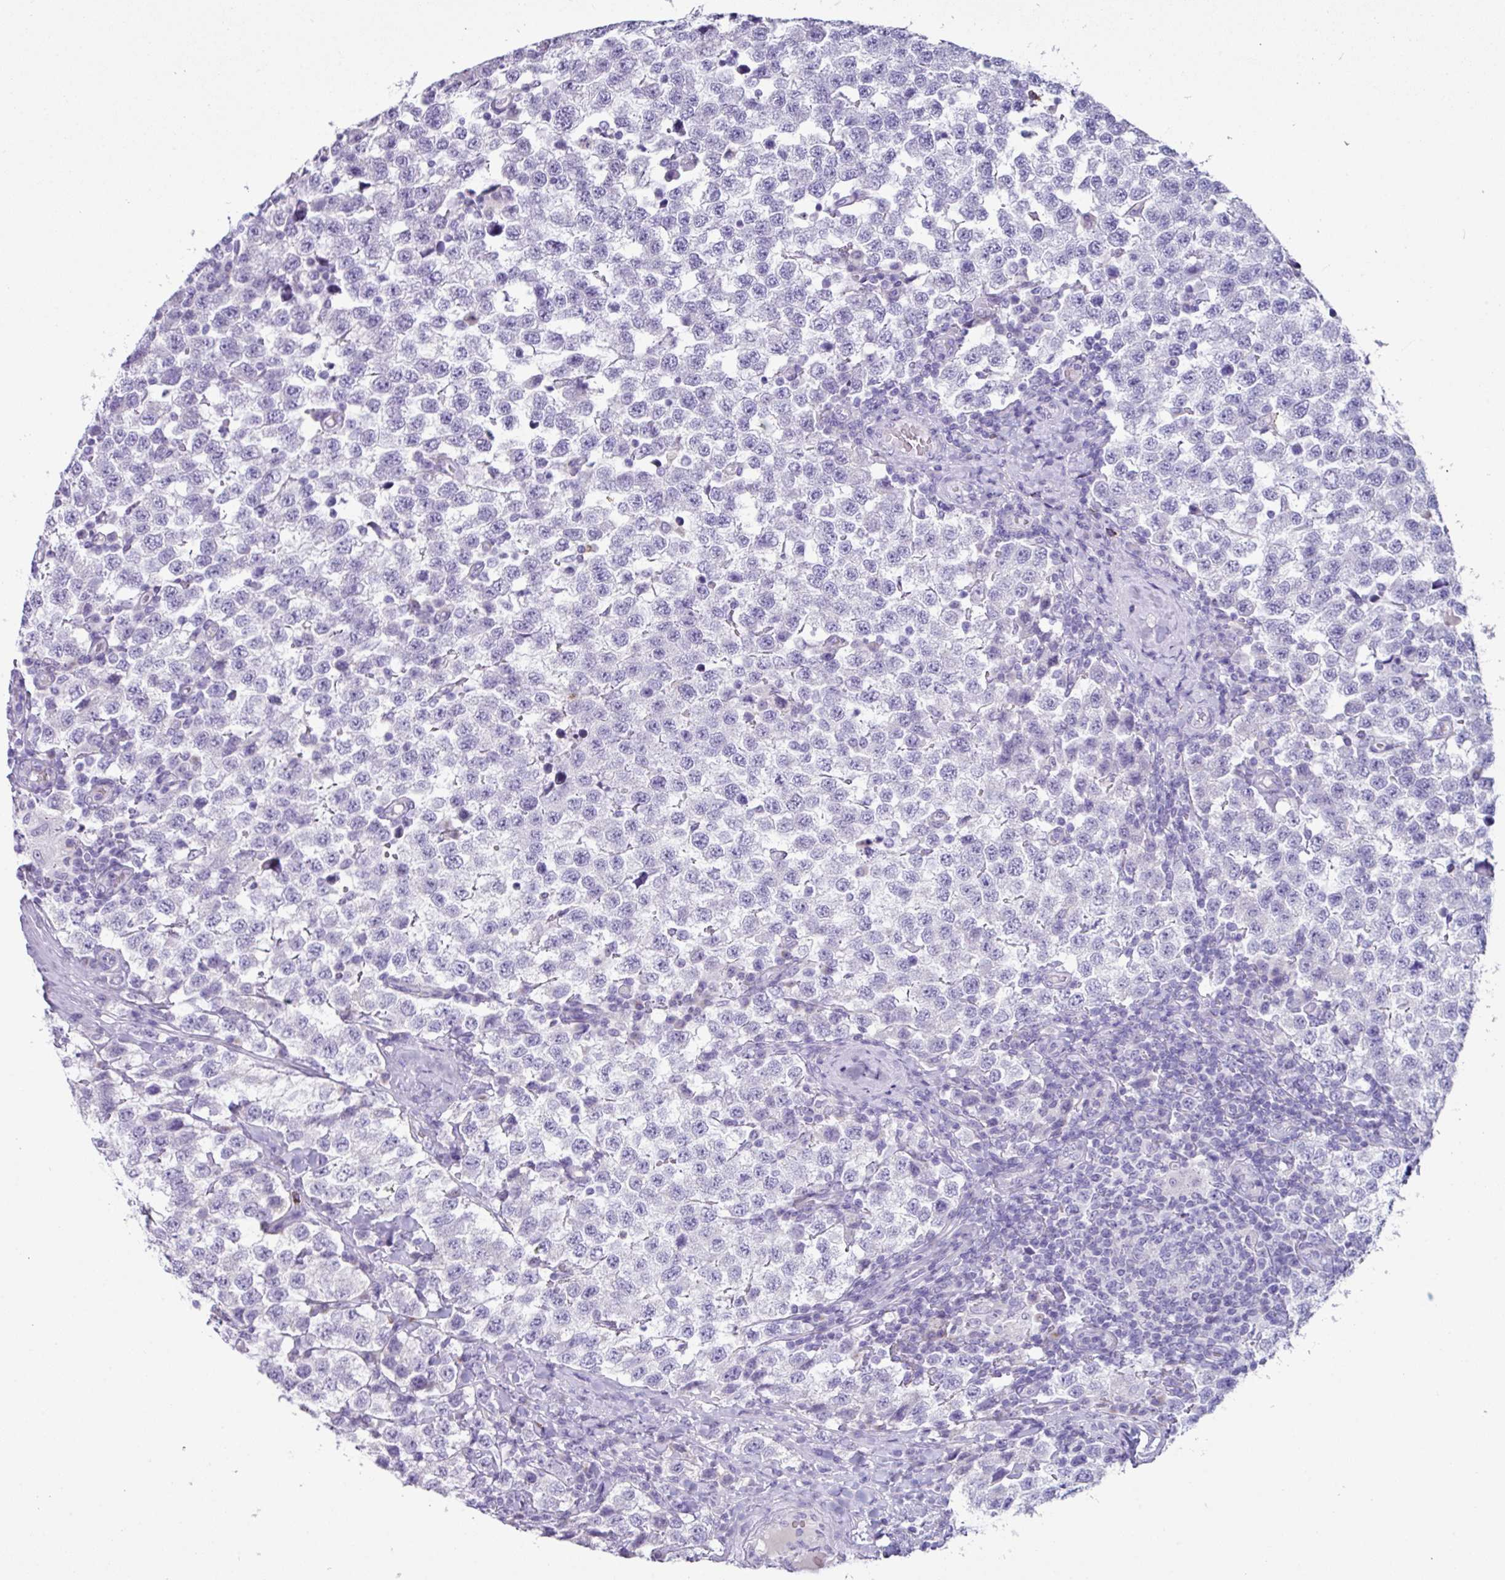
{"staining": {"intensity": "negative", "quantity": "none", "location": "none"}, "tissue": "testis cancer", "cell_type": "Tumor cells", "image_type": "cancer", "snomed": [{"axis": "morphology", "description": "Seminoma, NOS"}, {"axis": "topography", "description": "Testis"}], "caption": "Seminoma (testis) stained for a protein using immunohistochemistry shows no positivity tumor cells.", "gene": "ZNF524", "patient": {"sex": "male", "age": 34}}